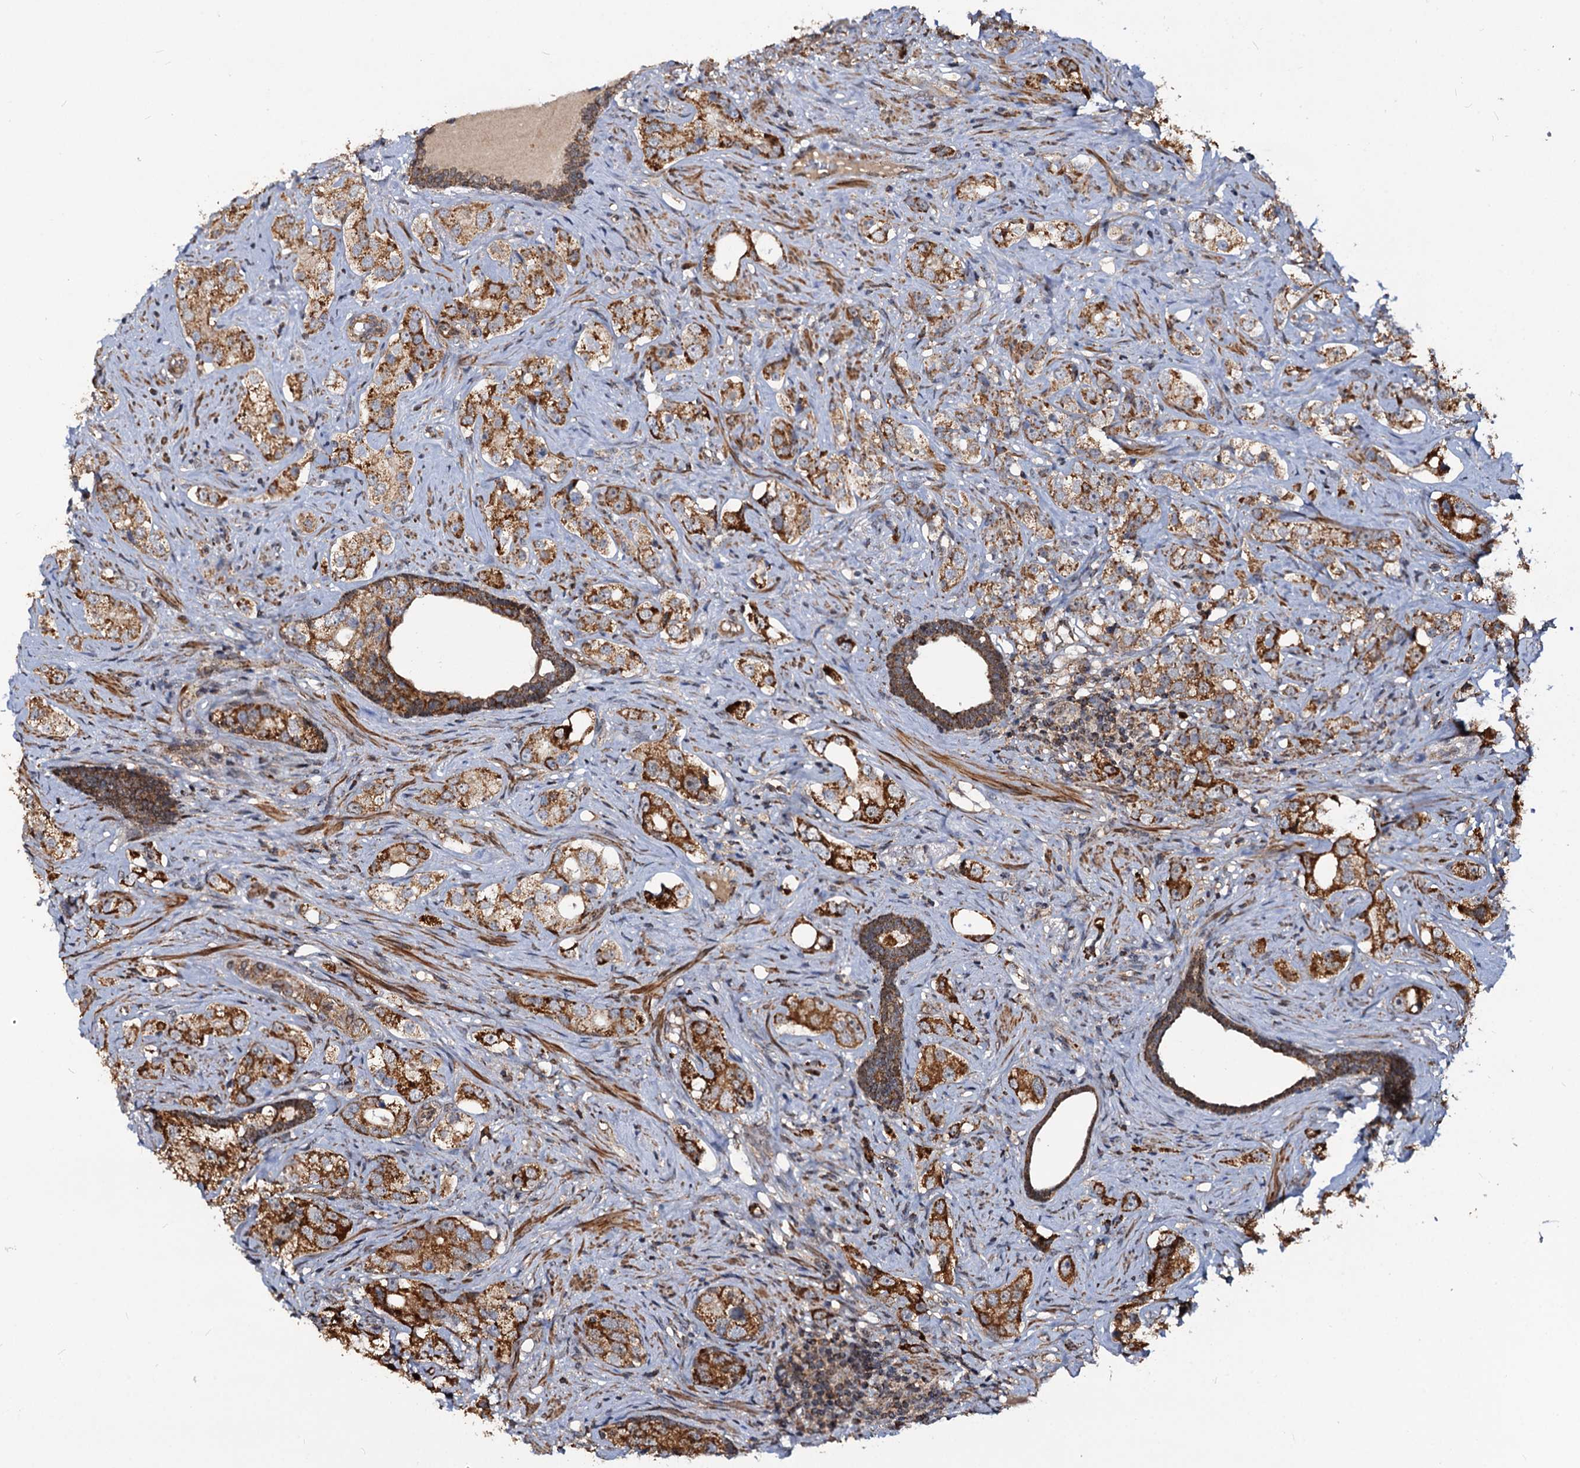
{"staining": {"intensity": "strong", "quantity": ">75%", "location": "cytoplasmic/membranous"}, "tissue": "prostate cancer", "cell_type": "Tumor cells", "image_type": "cancer", "snomed": [{"axis": "morphology", "description": "Adenocarcinoma, High grade"}, {"axis": "topography", "description": "Prostate"}], "caption": "The immunohistochemical stain shows strong cytoplasmic/membranous expression in tumor cells of adenocarcinoma (high-grade) (prostate) tissue.", "gene": "CEP76", "patient": {"sex": "male", "age": 63}}